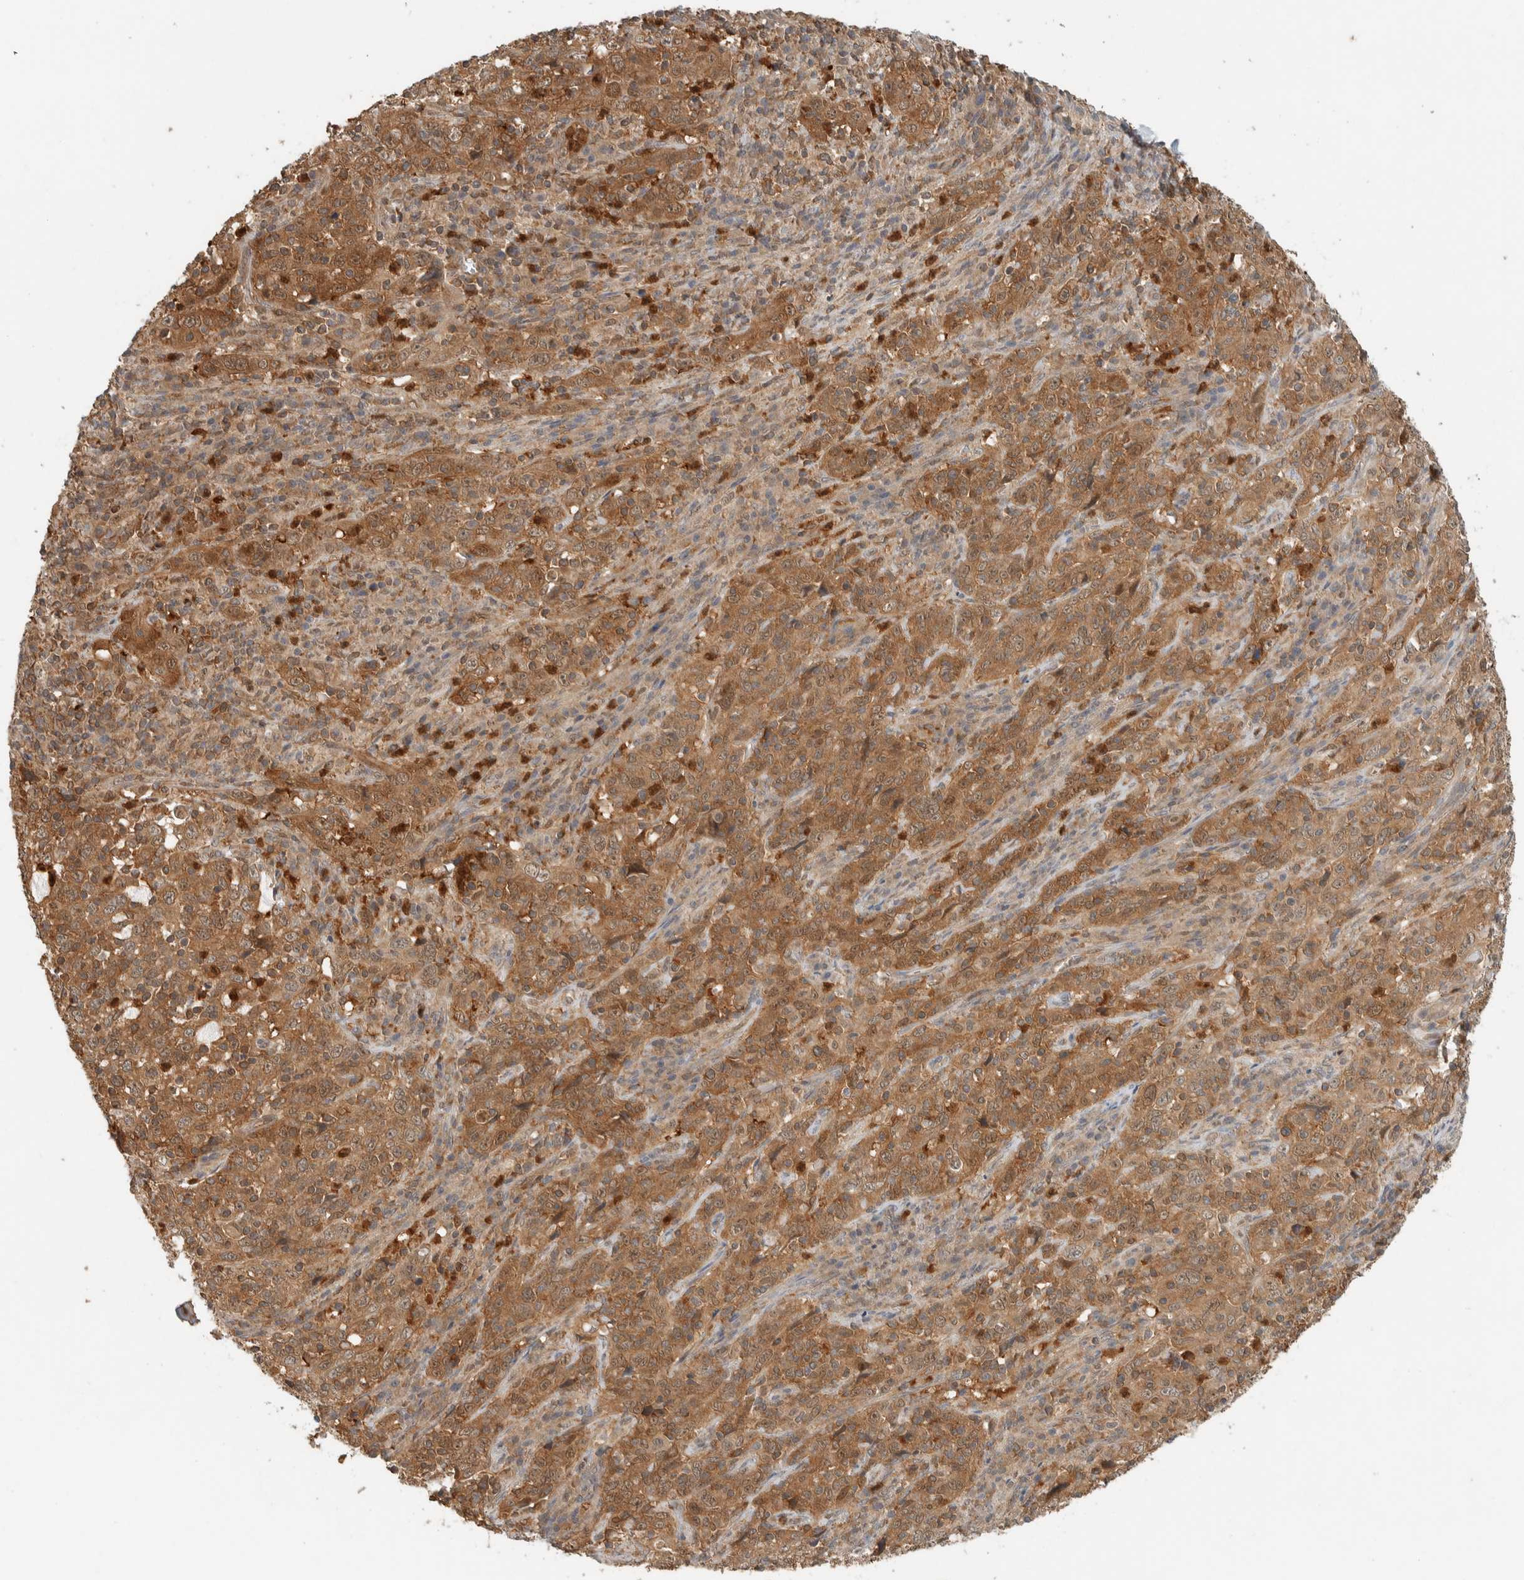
{"staining": {"intensity": "moderate", "quantity": ">75%", "location": "cytoplasmic/membranous"}, "tissue": "cervical cancer", "cell_type": "Tumor cells", "image_type": "cancer", "snomed": [{"axis": "morphology", "description": "Squamous cell carcinoma, NOS"}, {"axis": "topography", "description": "Cervix"}], "caption": "The micrograph displays staining of cervical squamous cell carcinoma, revealing moderate cytoplasmic/membranous protein positivity (brown color) within tumor cells. Immunohistochemistry (ihc) stains the protein in brown and the nuclei are stained blue.", "gene": "ADSS2", "patient": {"sex": "female", "age": 46}}